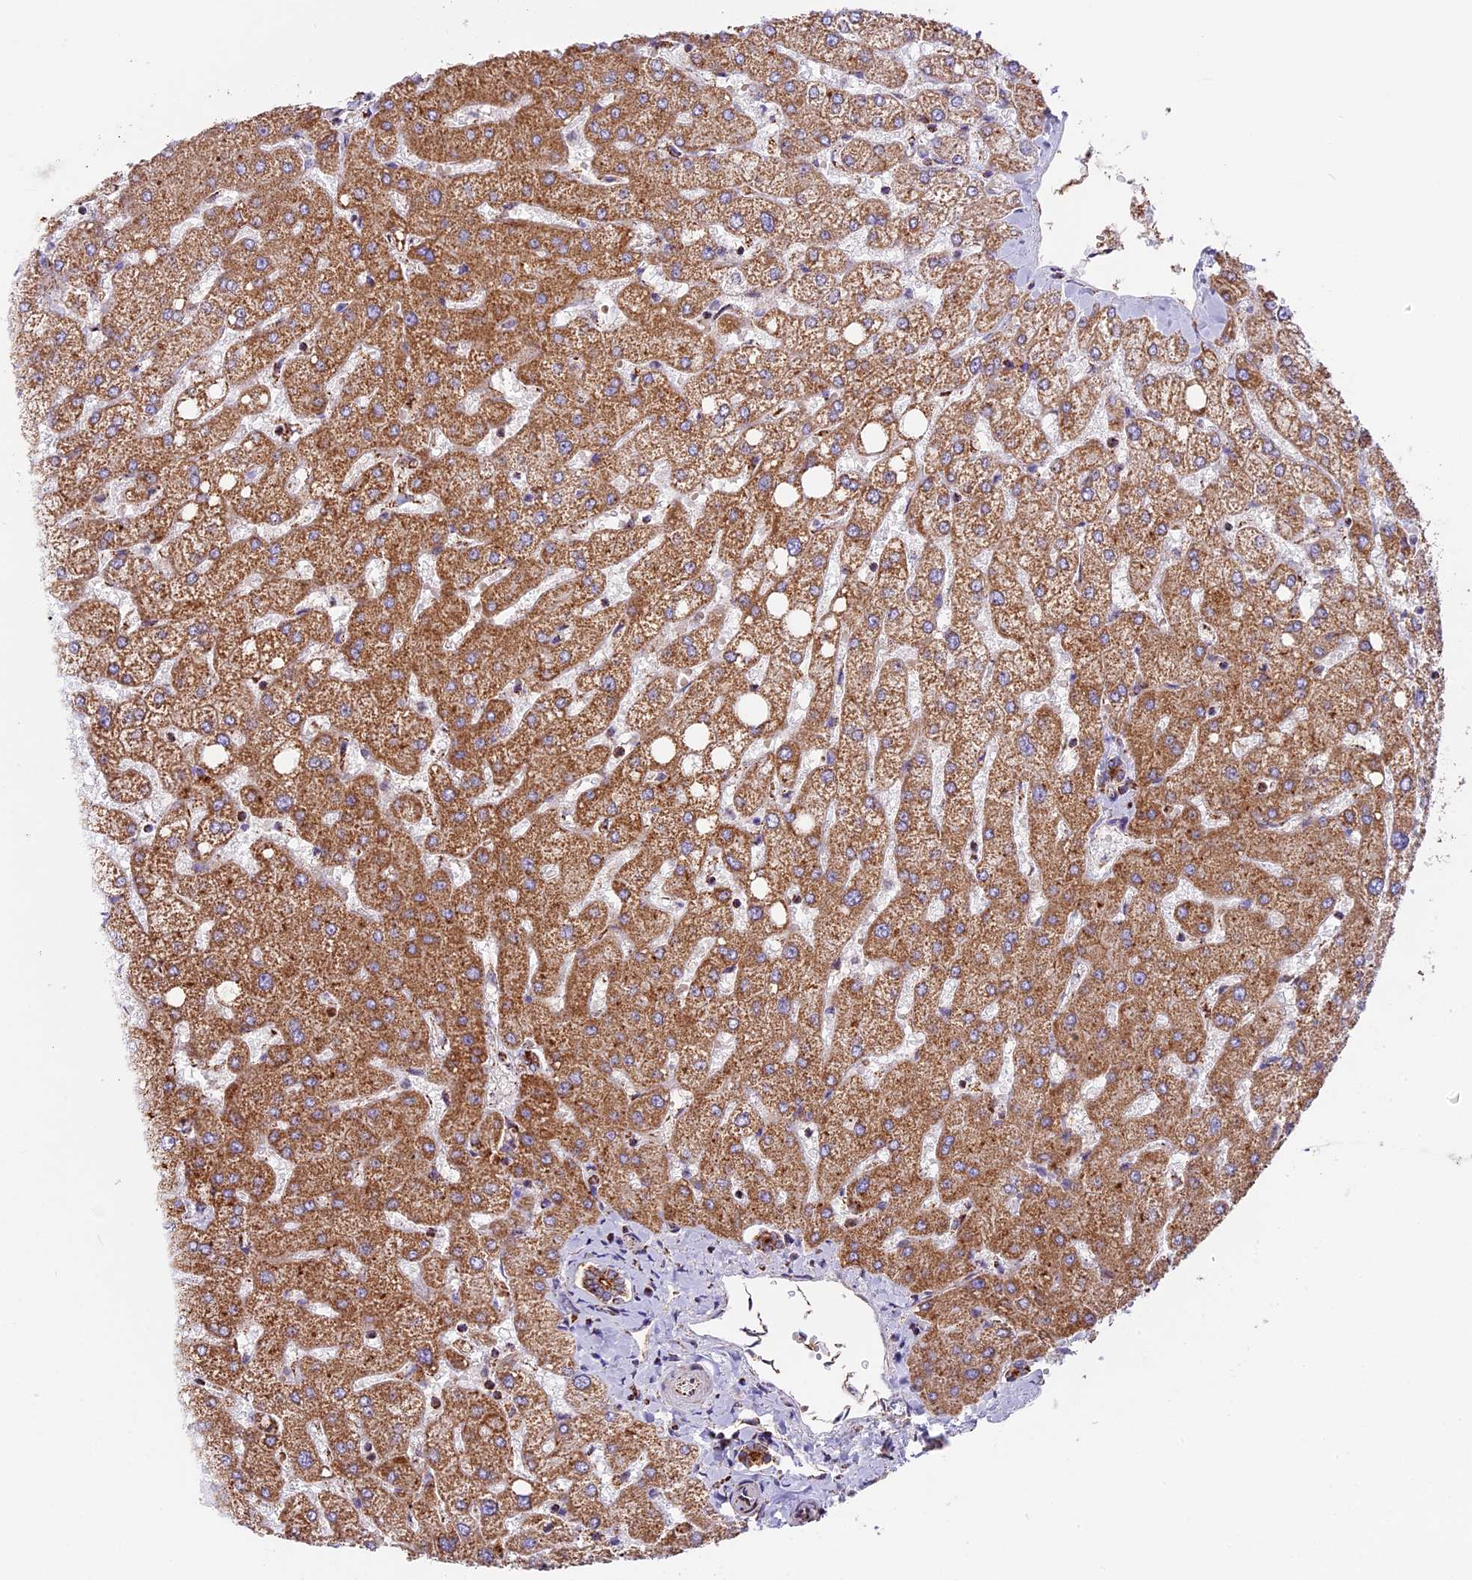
{"staining": {"intensity": "moderate", "quantity": ">75%", "location": "cytoplasmic/membranous"}, "tissue": "liver", "cell_type": "Cholangiocytes", "image_type": "normal", "snomed": [{"axis": "morphology", "description": "Normal tissue, NOS"}, {"axis": "topography", "description": "Liver"}], "caption": "A micrograph of liver stained for a protein reveals moderate cytoplasmic/membranous brown staining in cholangiocytes.", "gene": "NDUFA8", "patient": {"sex": "female", "age": 54}}